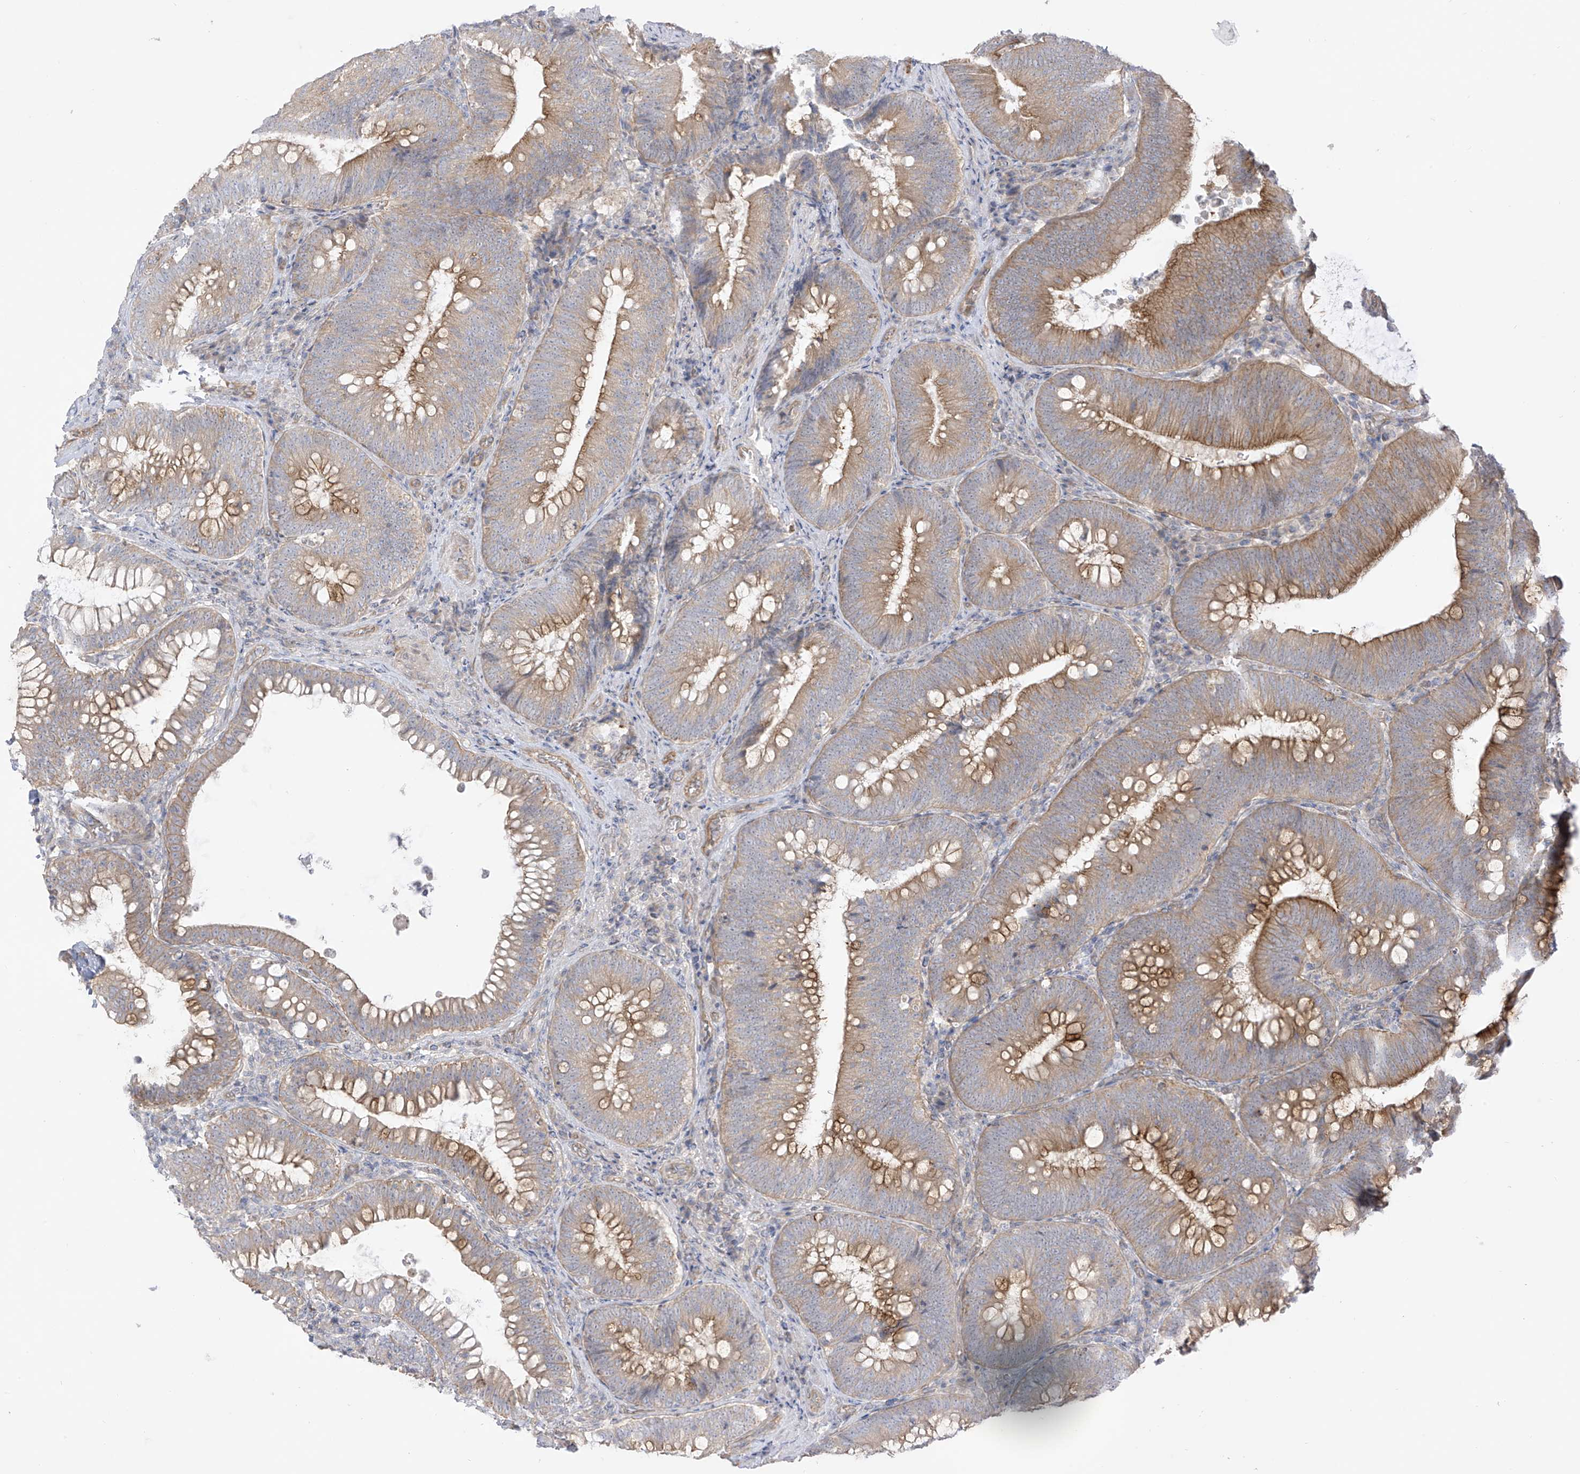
{"staining": {"intensity": "moderate", "quantity": ">75%", "location": "cytoplasmic/membranous"}, "tissue": "colorectal cancer", "cell_type": "Tumor cells", "image_type": "cancer", "snomed": [{"axis": "morphology", "description": "Normal tissue, NOS"}, {"axis": "topography", "description": "Colon"}], "caption": "Immunohistochemical staining of colorectal cancer exhibits medium levels of moderate cytoplasmic/membranous protein positivity in about >75% of tumor cells.", "gene": "EIPR1", "patient": {"sex": "female", "age": 82}}